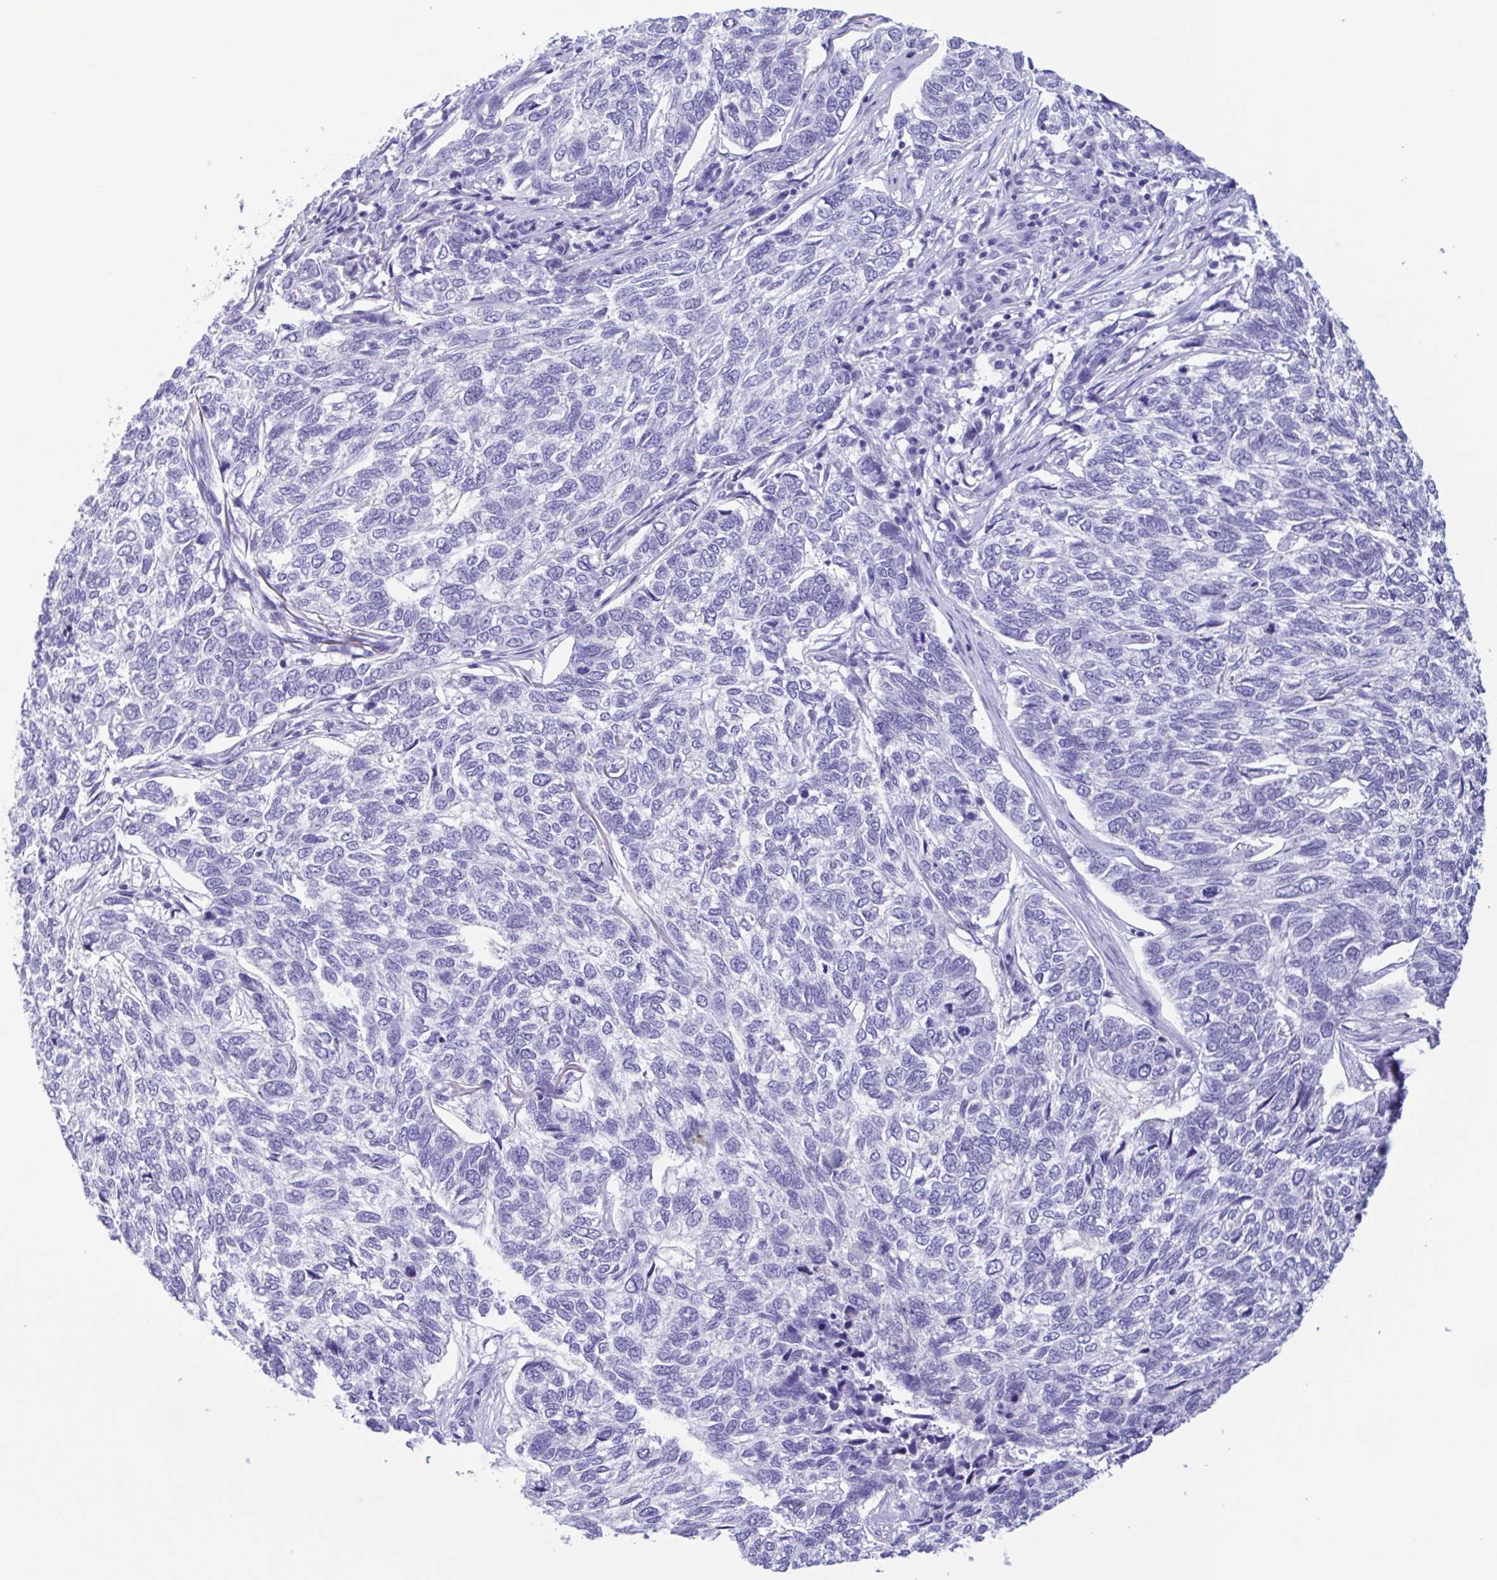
{"staining": {"intensity": "negative", "quantity": "none", "location": "none"}, "tissue": "skin cancer", "cell_type": "Tumor cells", "image_type": "cancer", "snomed": [{"axis": "morphology", "description": "Basal cell carcinoma"}, {"axis": "topography", "description": "Skin"}], "caption": "DAB immunohistochemical staining of human skin cancer exhibits no significant positivity in tumor cells.", "gene": "TSPY2", "patient": {"sex": "female", "age": 65}}